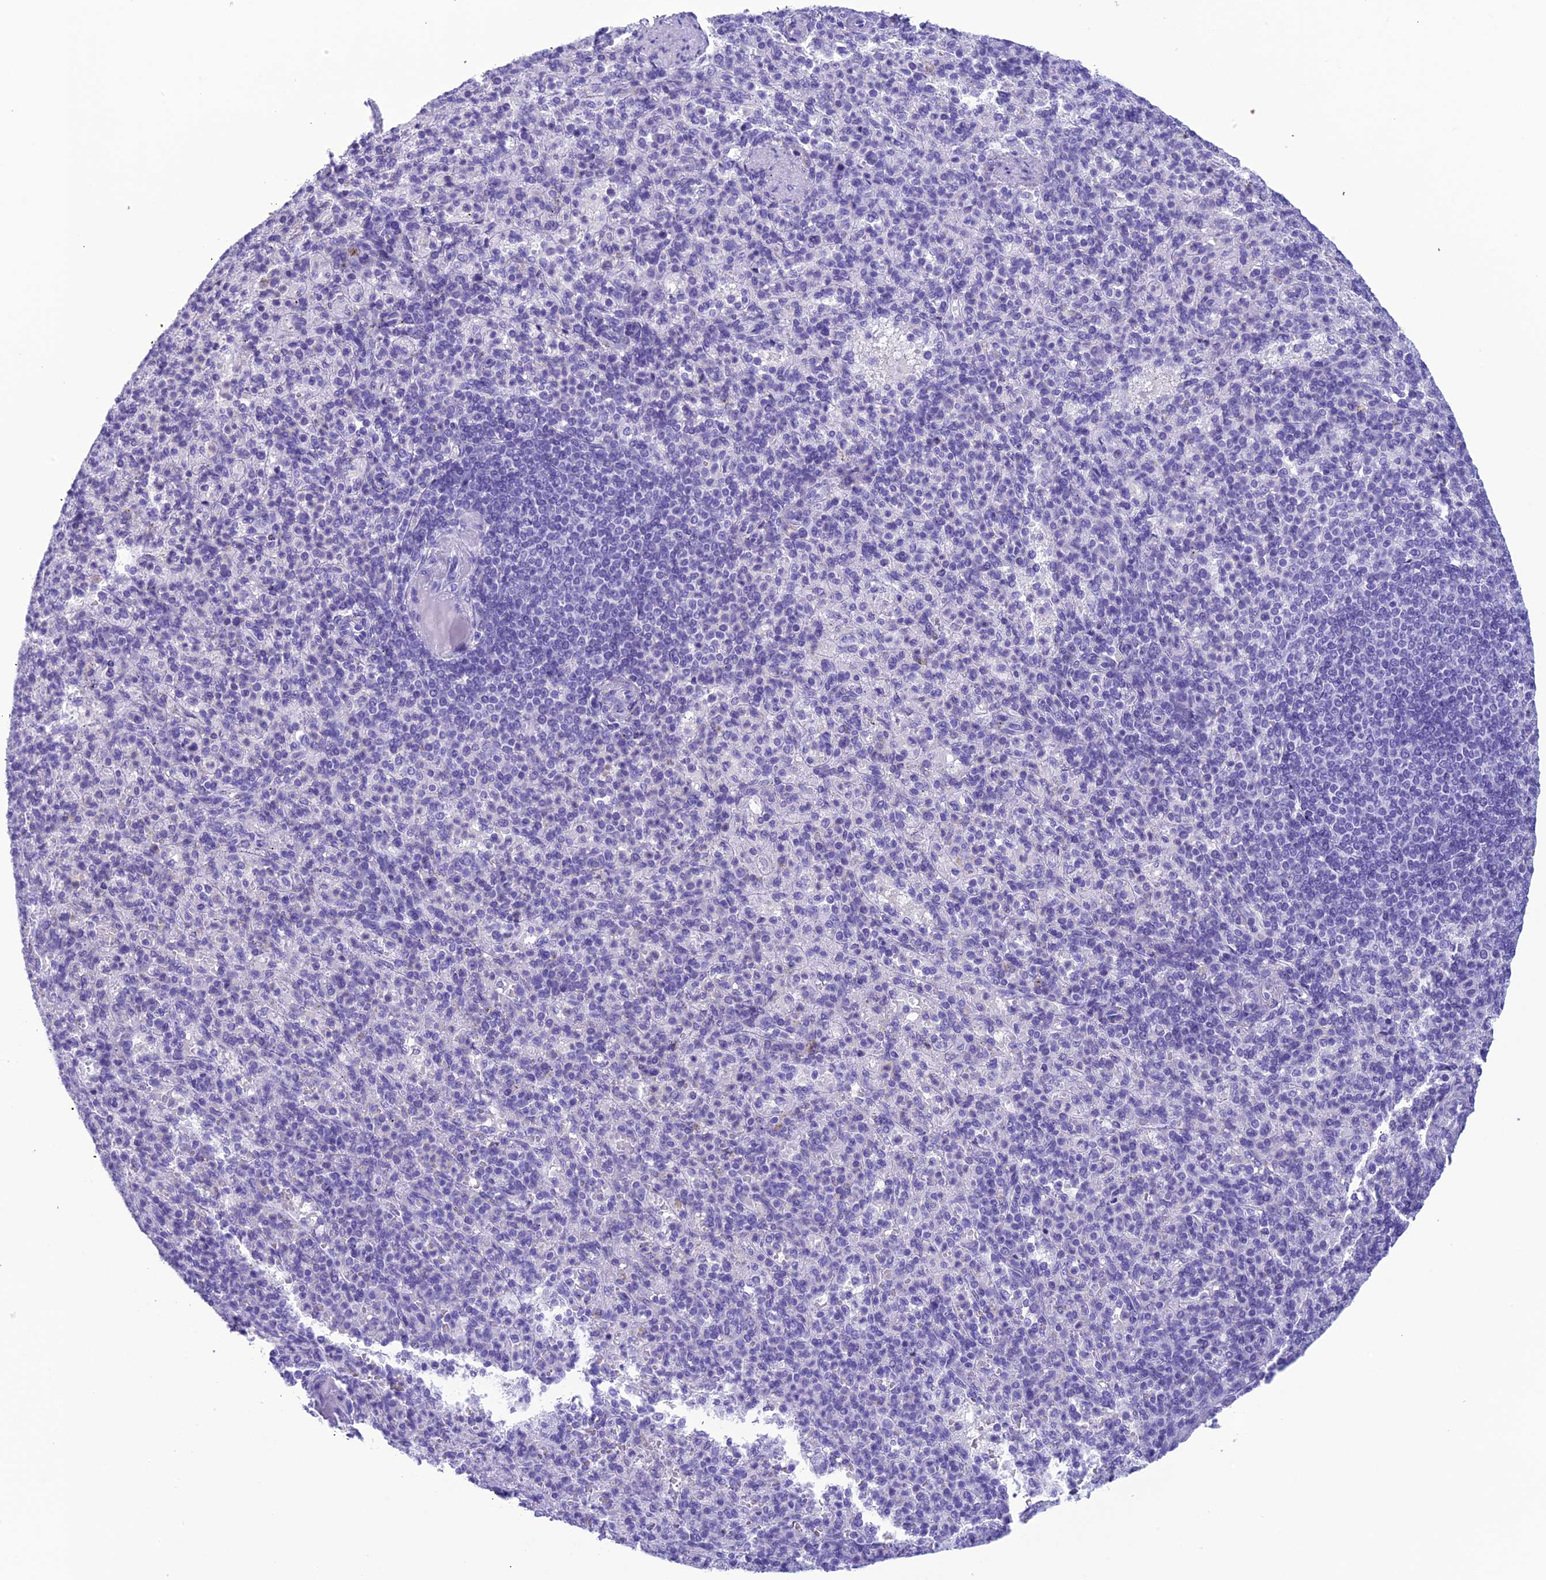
{"staining": {"intensity": "negative", "quantity": "none", "location": "none"}, "tissue": "spleen", "cell_type": "Cells in red pulp", "image_type": "normal", "snomed": [{"axis": "morphology", "description": "Normal tissue, NOS"}, {"axis": "topography", "description": "Spleen"}], "caption": "This is a micrograph of IHC staining of benign spleen, which shows no staining in cells in red pulp.", "gene": "TRAM1L1", "patient": {"sex": "female", "age": 74}}